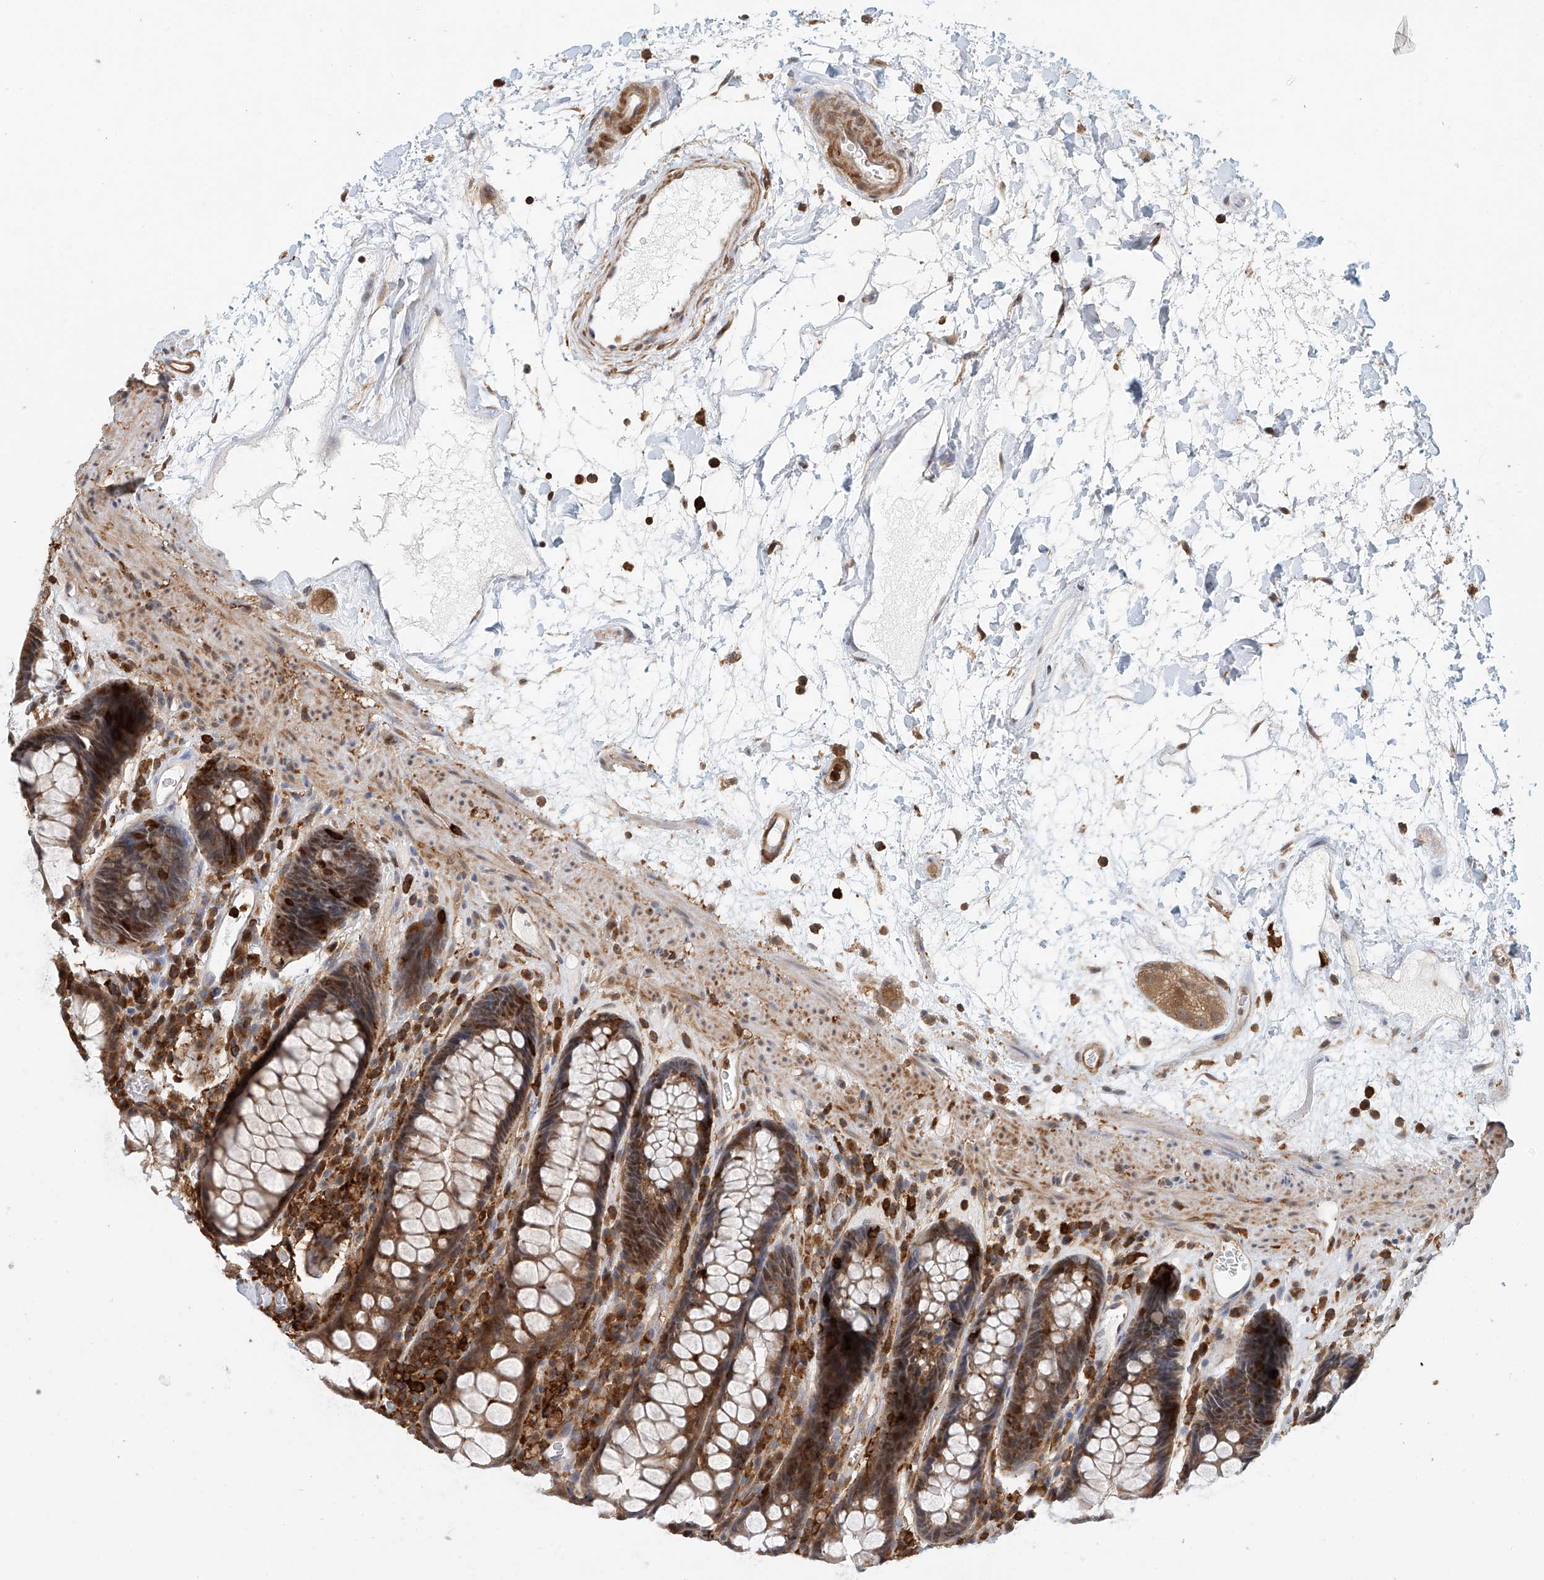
{"staining": {"intensity": "strong", "quantity": ">75%", "location": "cytoplasmic/membranous"}, "tissue": "rectum", "cell_type": "Glandular cells", "image_type": "normal", "snomed": [{"axis": "morphology", "description": "Normal tissue, NOS"}, {"axis": "topography", "description": "Rectum"}], "caption": "This micrograph demonstrates immunohistochemistry staining of unremarkable rectum, with high strong cytoplasmic/membranous positivity in approximately >75% of glandular cells.", "gene": "MICAL1", "patient": {"sex": "male", "age": 64}}